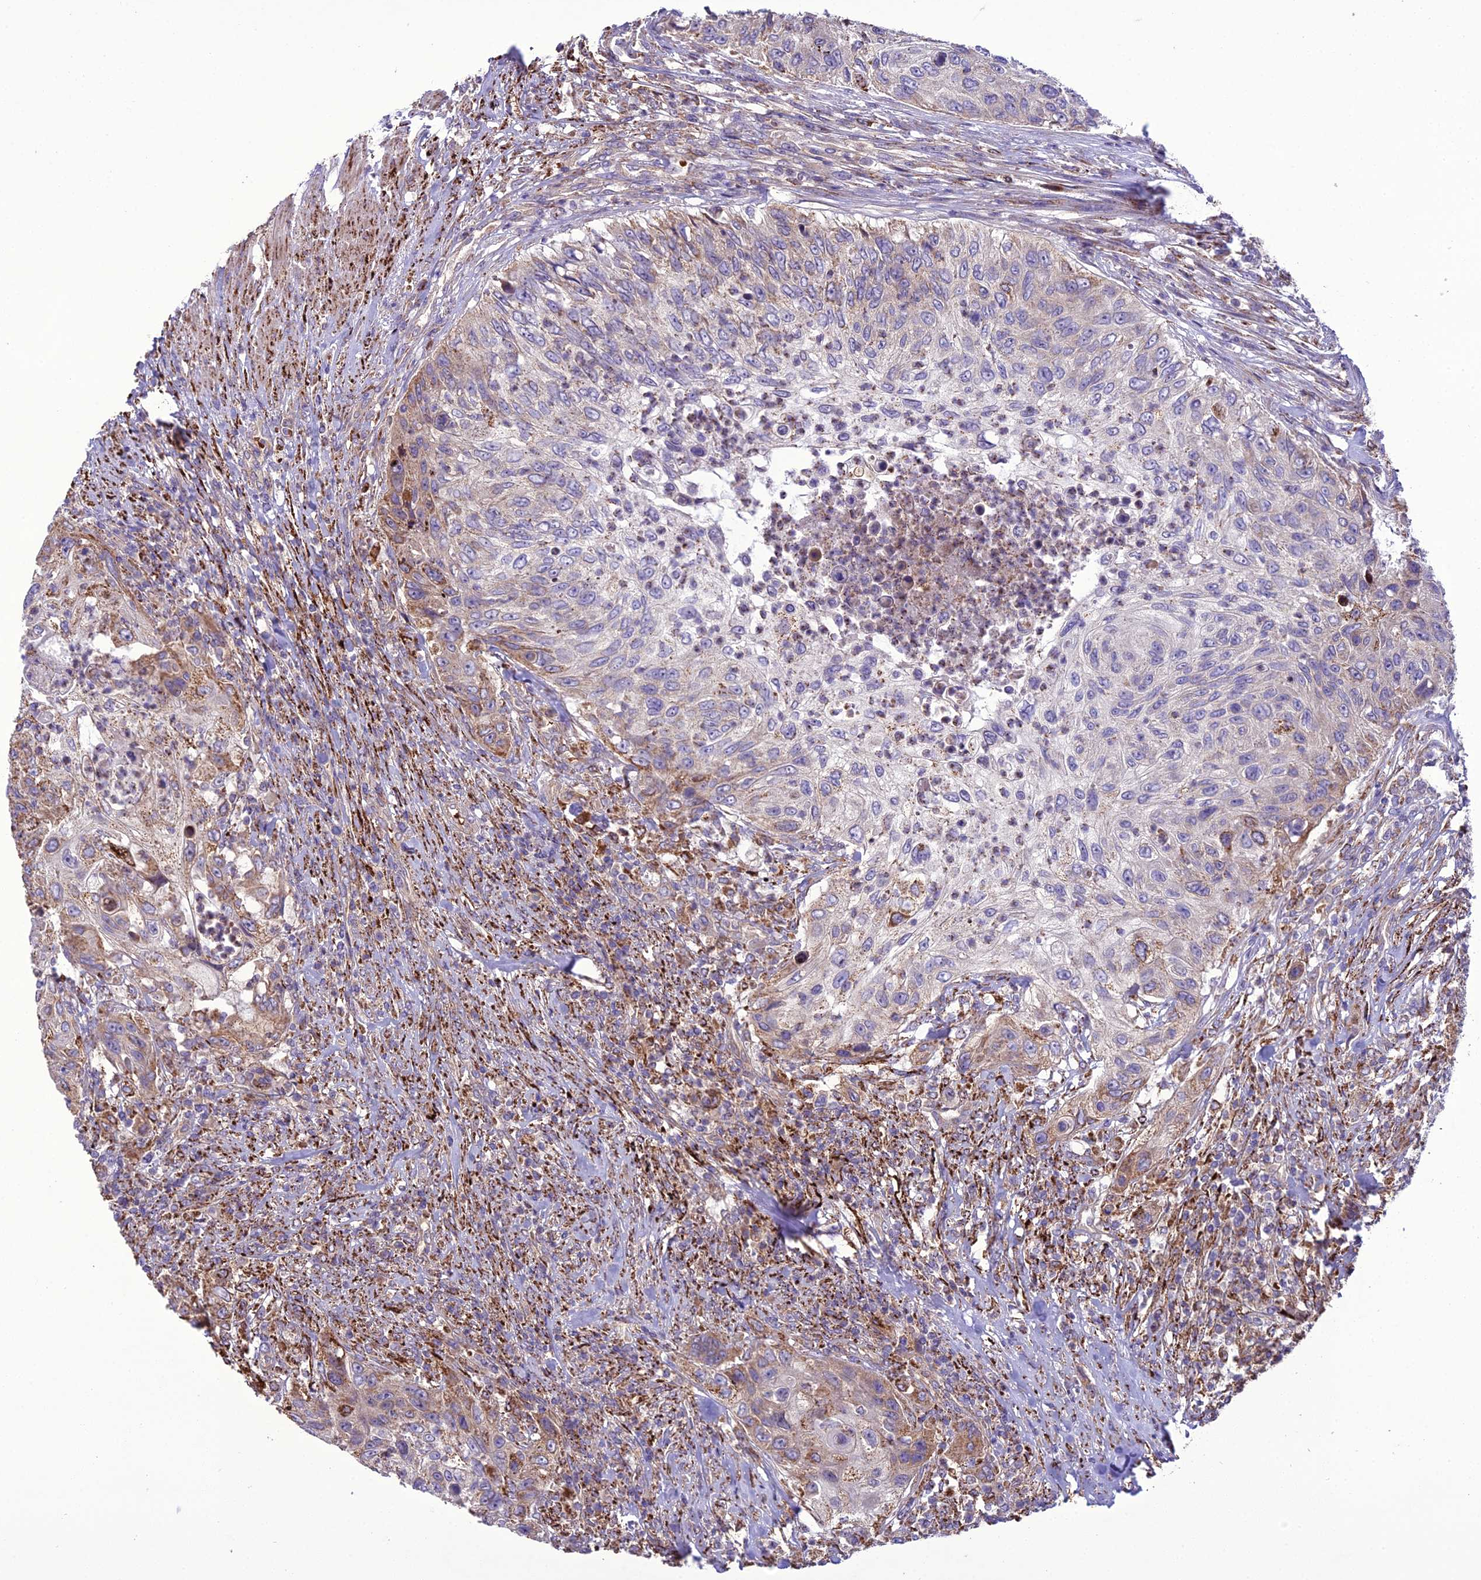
{"staining": {"intensity": "moderate", "quantity": "<25%", "location": "cytoplasmic/membranous"}, "tissue": "urothelial cancer", "cell_type": "Tumor cells", "image_type": "cancer", "snomed": [{"axis": "morphology", "description": "Urothelial carcinoma, High grade"}, {"axis": "topography", "description": "Urinary bladder"}], "caption": "This histopathology image reveals IHC staining of human urothelial carcinoma (high-grade), with low moderate cytoplasmic/membranous expression in about <25% of tumor cells.", "gene": "TBC1D24", "patient": {"sex": "female", "age": 60}}